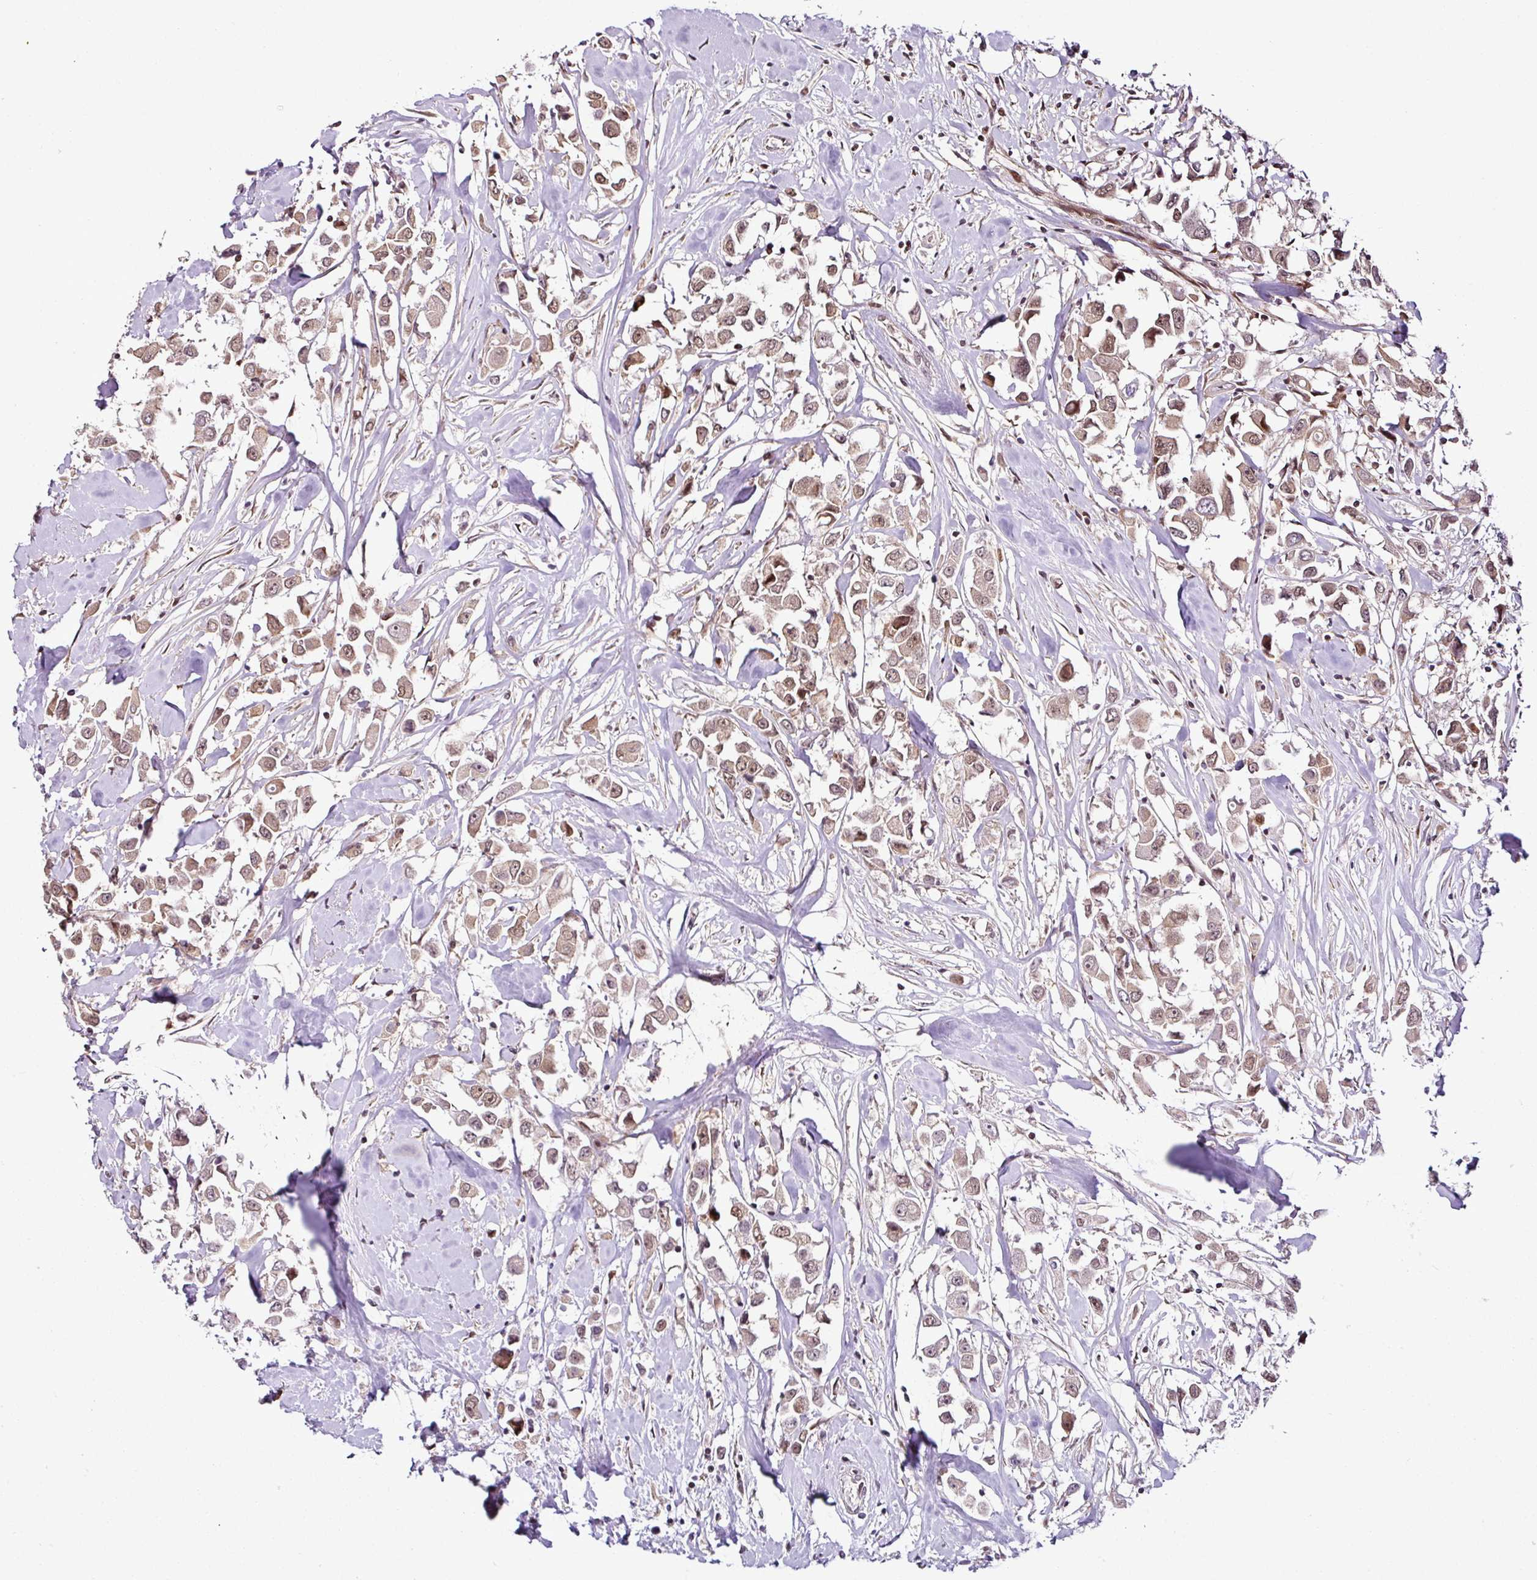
{"staining": {"intensity": "weak", "quantity": ">75%", "location": "nuclear"}, "tissue": "breast cancer", "cell_type": "Tumor cells", "image_type": "cancer", "snomed": [{"axis": "morphology", "description": "Duct carcinoma"}, {"axis": "topography", "description": "Breast"}], "caption": "Approximately >75% of tumor cells in breast invasive ductal carcinoma reveal weak nuclear protein staining as visualized by brown immunohistochemical staining.", "gene": "COPRS", "patient": {"sex": "female", "age": 61}}